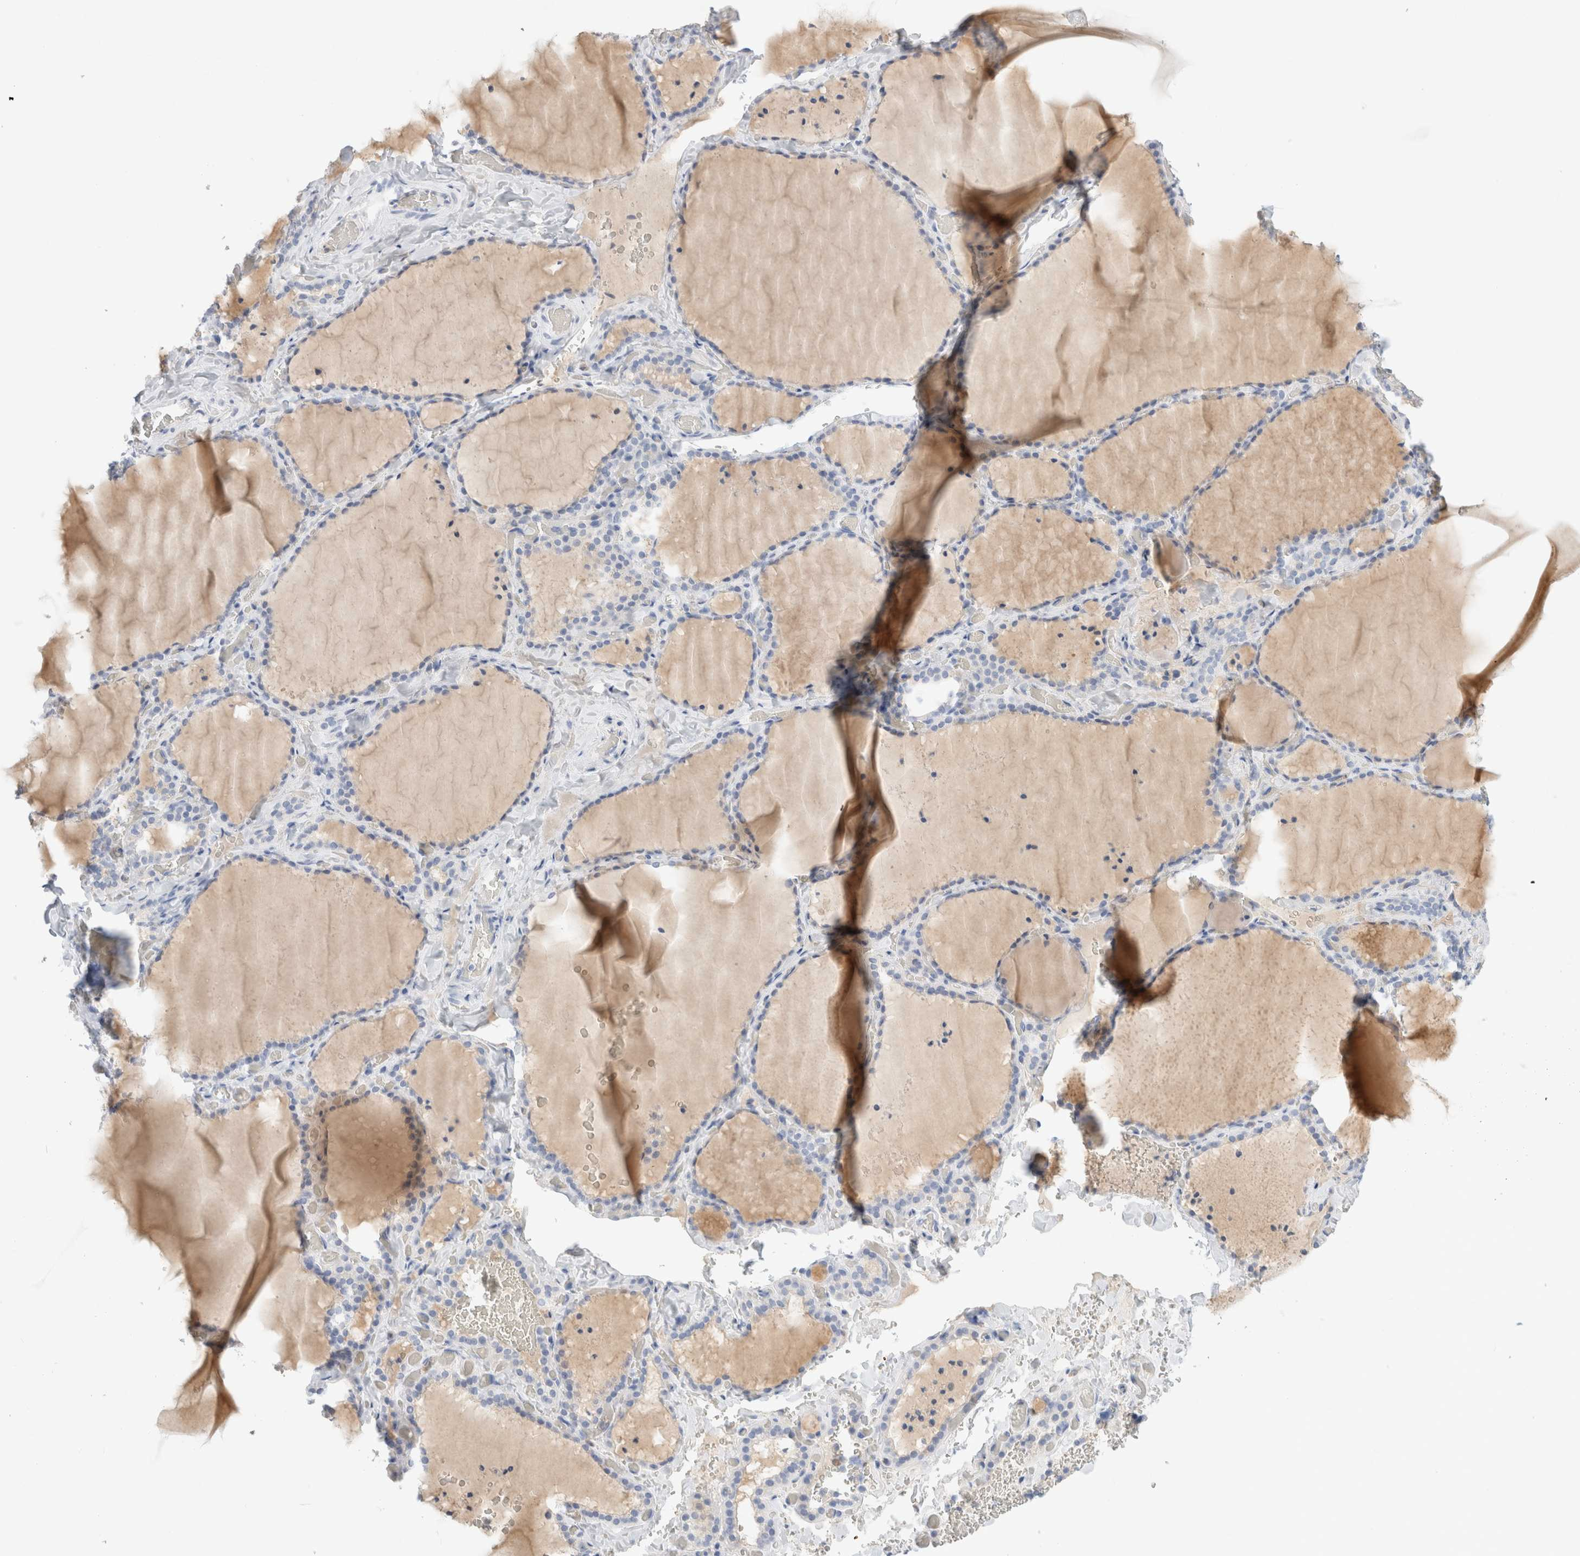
{"staining": {"intensity": "negative", "quantity": "none", "location": "none"}, "tissue": "thyroid gland", "cell_type": "Glandular cells", "image_type": "normal", "snomed": [{"axis": "morphology", "description": "Normal tissue, NOS"}, {"axis": "topography", "description": "Thyroid gland"}], "caption": "High power microscopy micrograph of an IHC image of benign thyroid gland, revealing no significant expression in glandular cells.", "gene": "ARG1", "patient": {"sex": "female", "age": 22}}